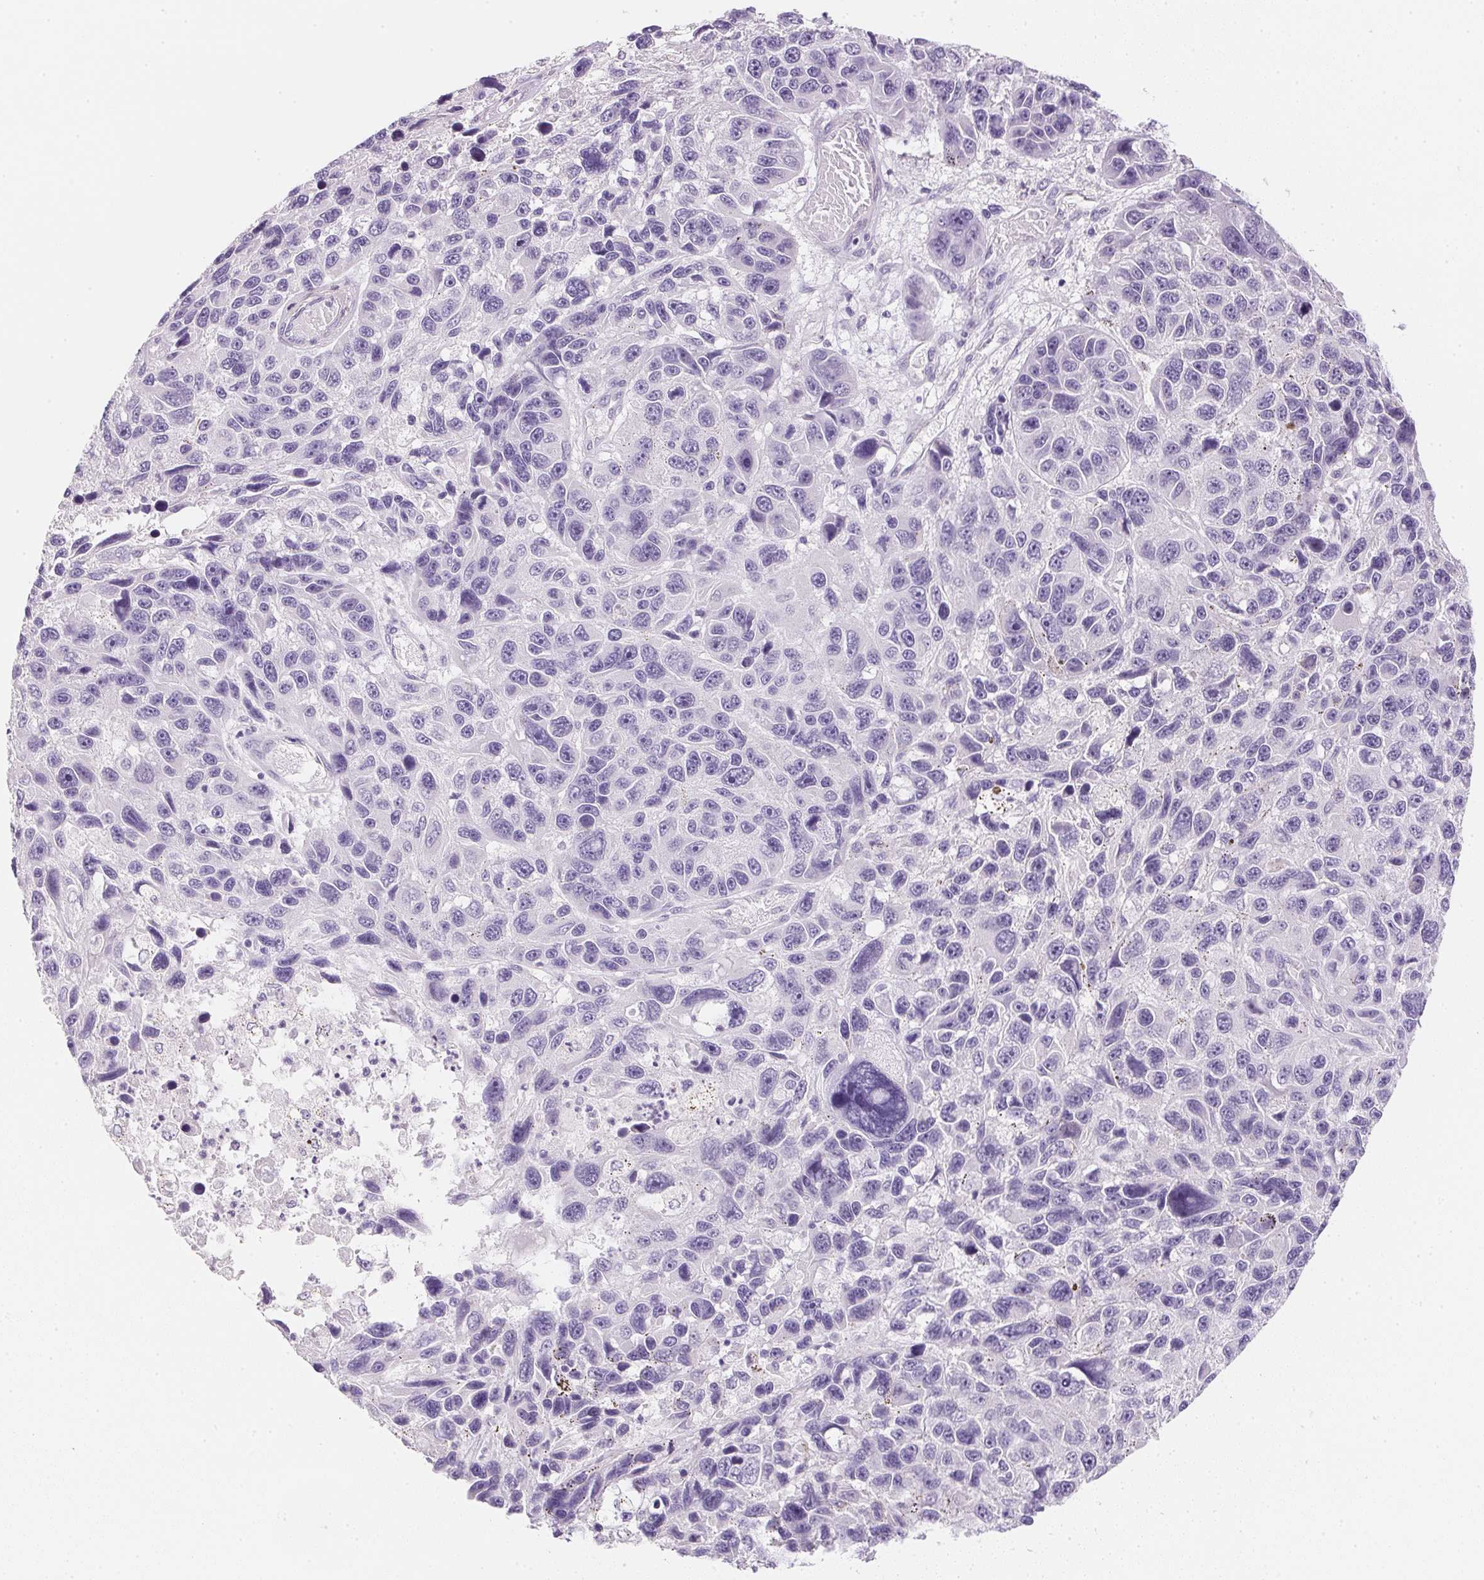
{"staining": {"intensity": "negative", "quantity": "none", "location": "none"}, "tissue": "melanoma", "cell_type": "Tumor cells", "image_type": "cancer", "snomed": [{"axis": "morphology", "description": "Malignant melanoma, NOS"}, {"axis": "topography", "description": "Skin"}], "caption": "Melanoma was stained to show a protein in brown. There is no significant positivity in tumor cells. (Stains: DAB immunohistochemistry with hematoxylin counter stain, Microscopy: brightfield microscopy at high magnification).", "gene": "KCNE2", "patient": {"sex": "male", "age": 53}}